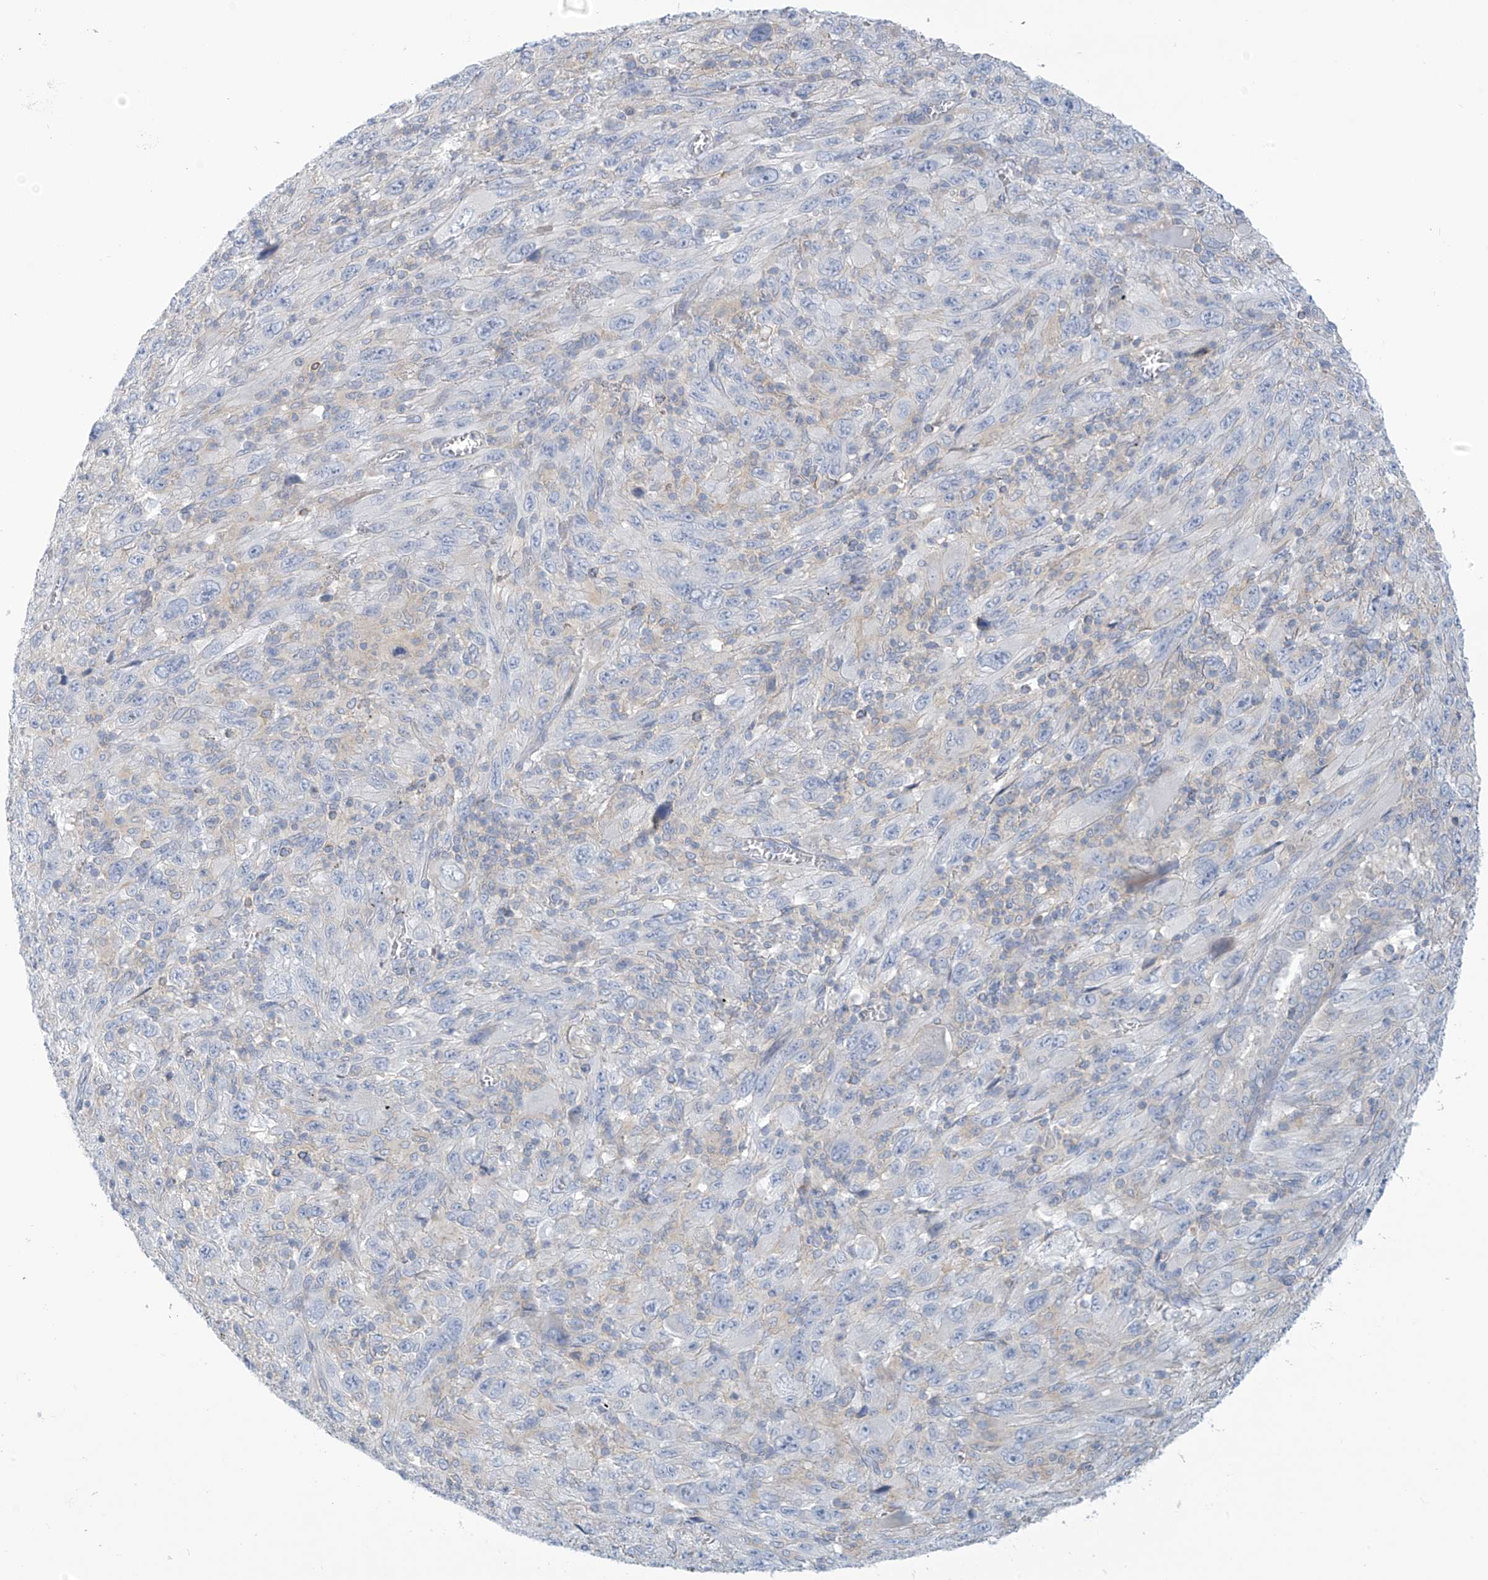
{"staining": {"intensity": "negative", "quantity": "none", "location": "none"}, "tissue": "melanoma", "cell_type": "Tumor cells", "image_type": "cancer", "snomed": [{"axis": "morphology", "description": "Malignant melanoma, Metastatic site"}, {"axis": "topography", "description": "Skin"}], "caption": "DAB immunohistochemical staining of melanoma displays no significant expression in tumor cells.", "gene": "SLC6A12", "patient": {"sex": "female", "age": 56}}